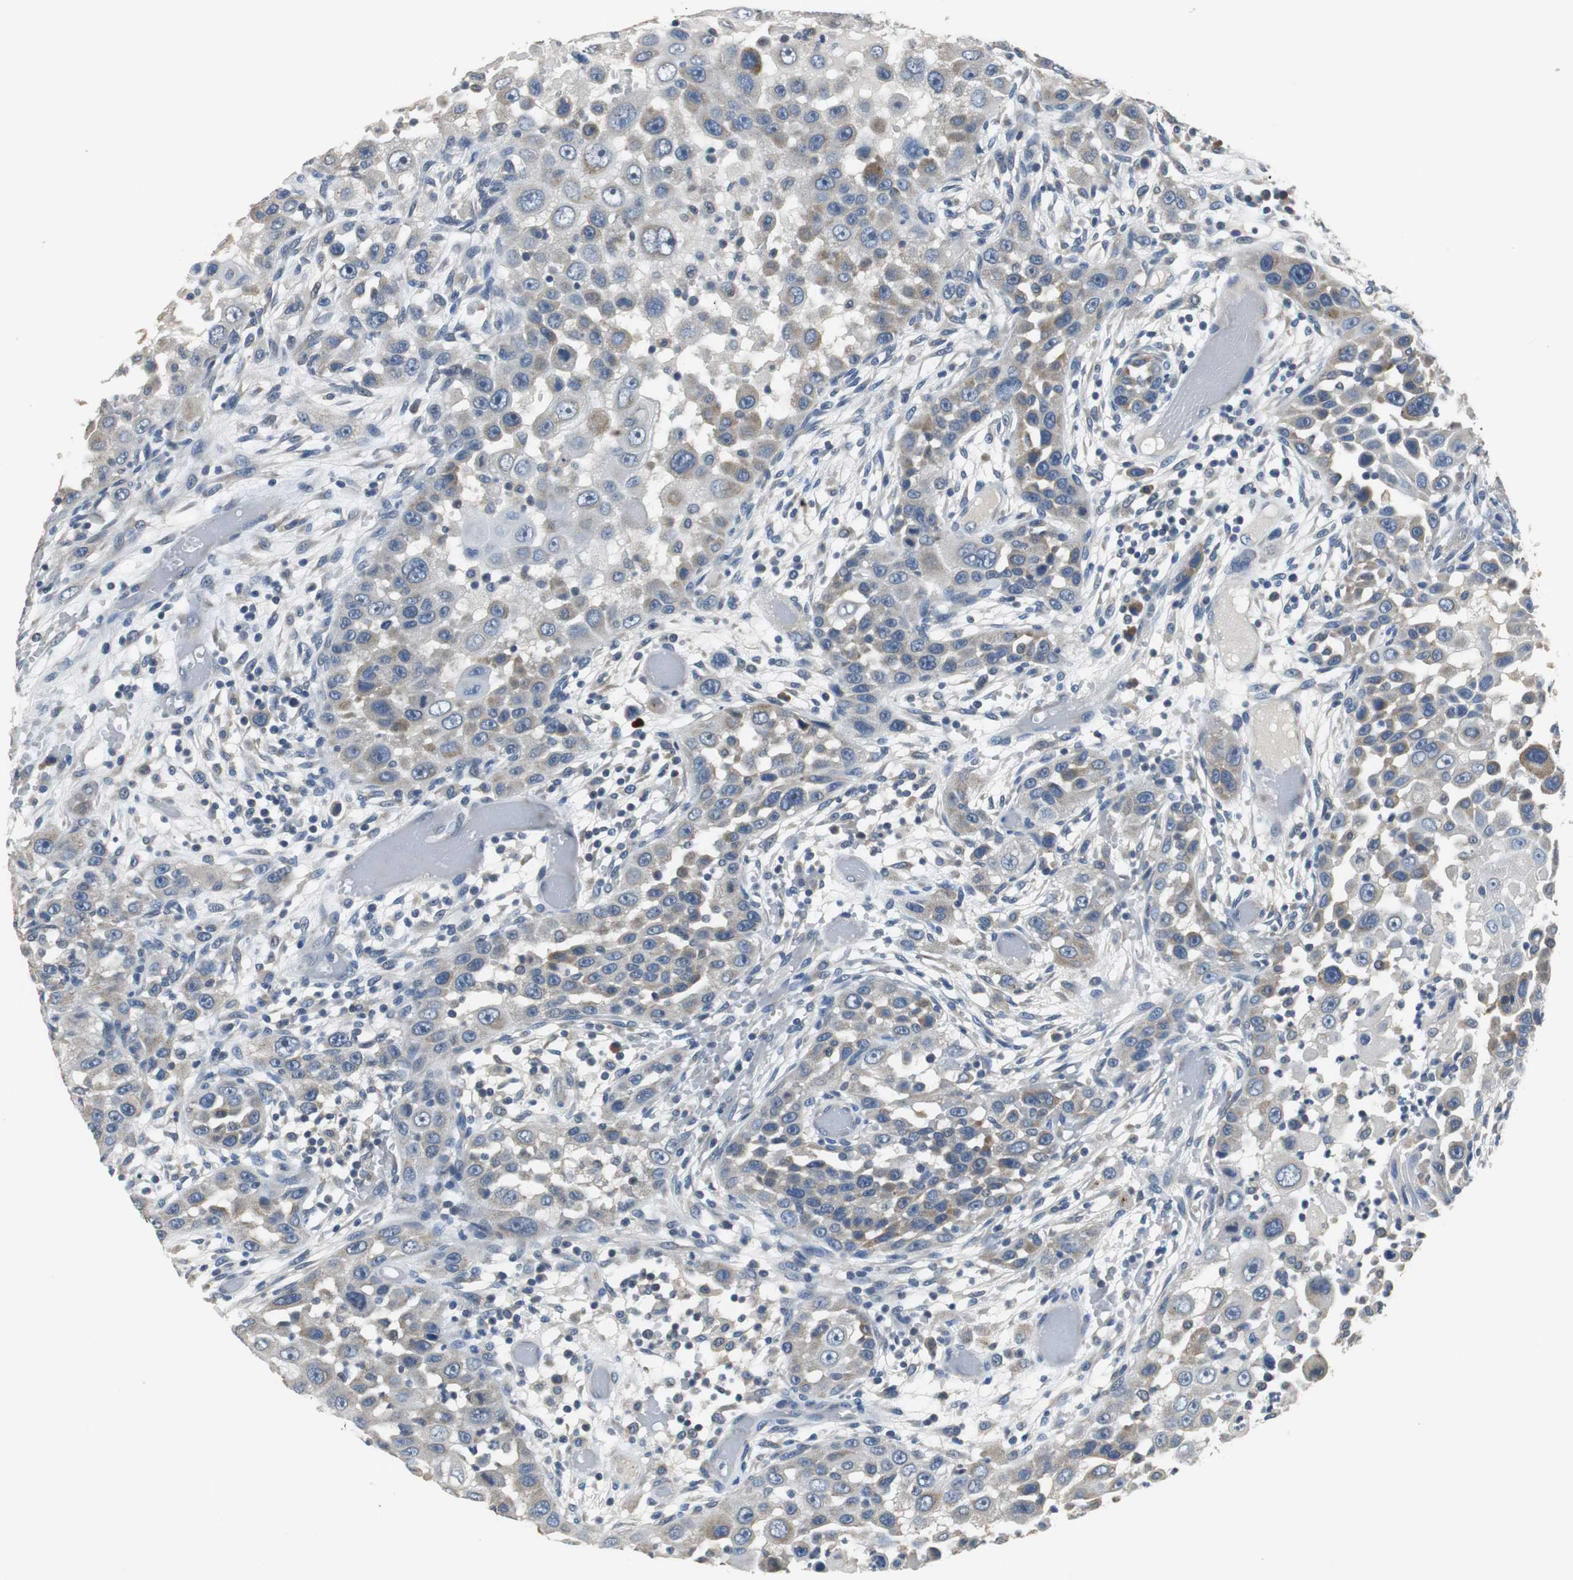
{"staining": {"intensity": "weak", "quantity": "<25%", "location": "cytoplasmic/membranous"}, "tissue": "head and neck cancer", "cell_type": "Tumor cells", "image_type": "cancer", "snomed": [{"axis": "morphology", "description": "Carcinoma, NOS"}, {"axis": "topography", "description": "Head-Neck"}], "caption": "There is no significant staining in tumor cells of head and neck carcinoma. The staining is performed using DAB brown chromogen with nuclei counter-stained in using hematoxylin.", "gene": "MTIF2", "patient": {"sex": "male", "age": 87}}